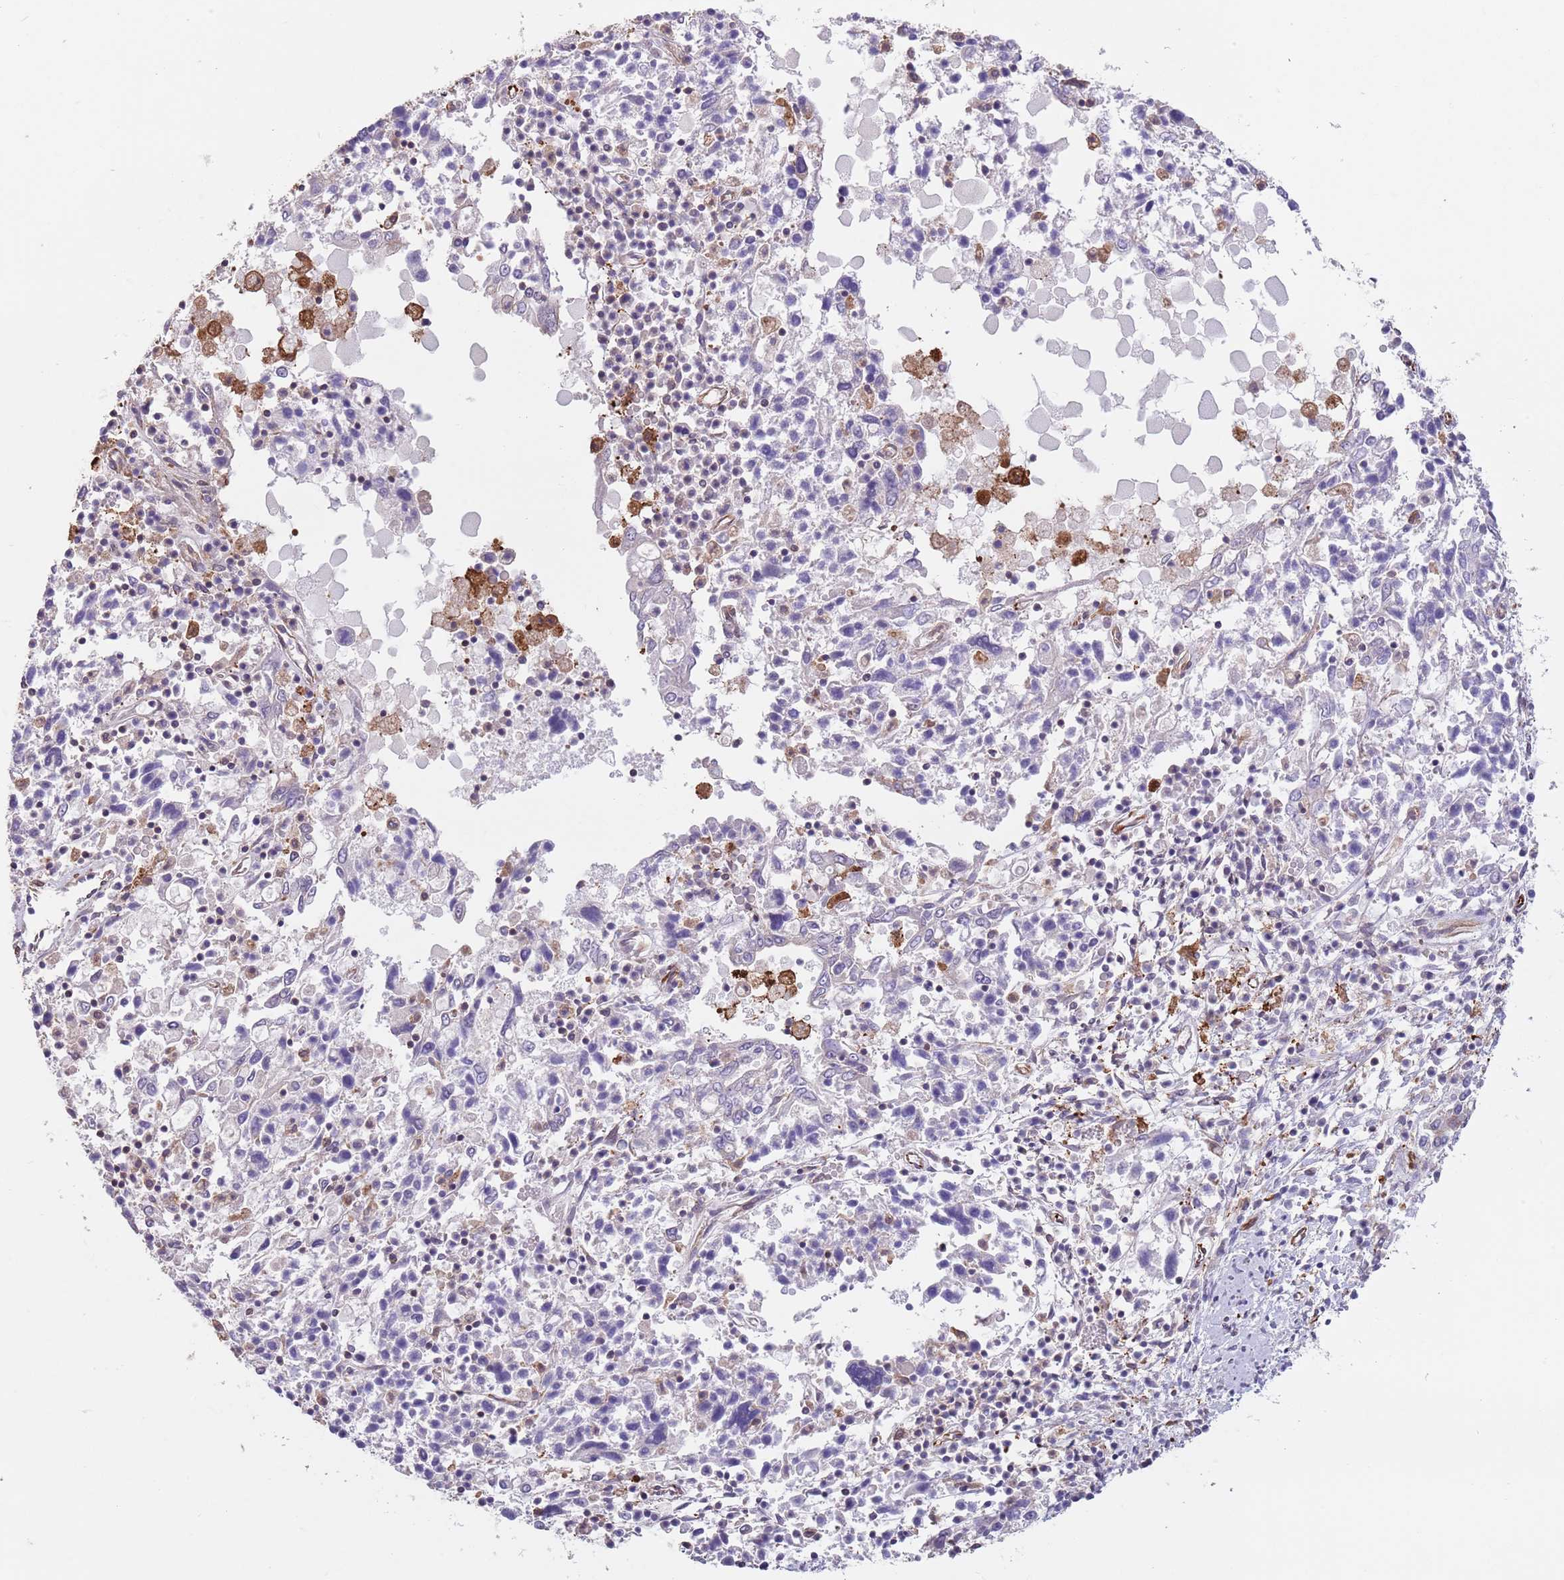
{"staining": {"intensity": "negative", "quantity": "none", "location": "none"}, "tissue": "ovarian cancer", "cell_type": "Tumor cells", "image_type": "cancer", "snomed": [{"axis": "morphology", "description": "Carcinoma, endometroid"}, {"axis": "topography", "description": "Ovary"}], "caption": "Immunohistochemistry (IHC) histopathology image of neoplastic tissue: human ovarian cancer (endometroid carcinoma) stained with DAB (3,3'-diaminobenzidine) demonstrates no significant protein staining in tumor cells.", "gene": "CREBZF", "patient": {"sex": "female", "age": 62}}